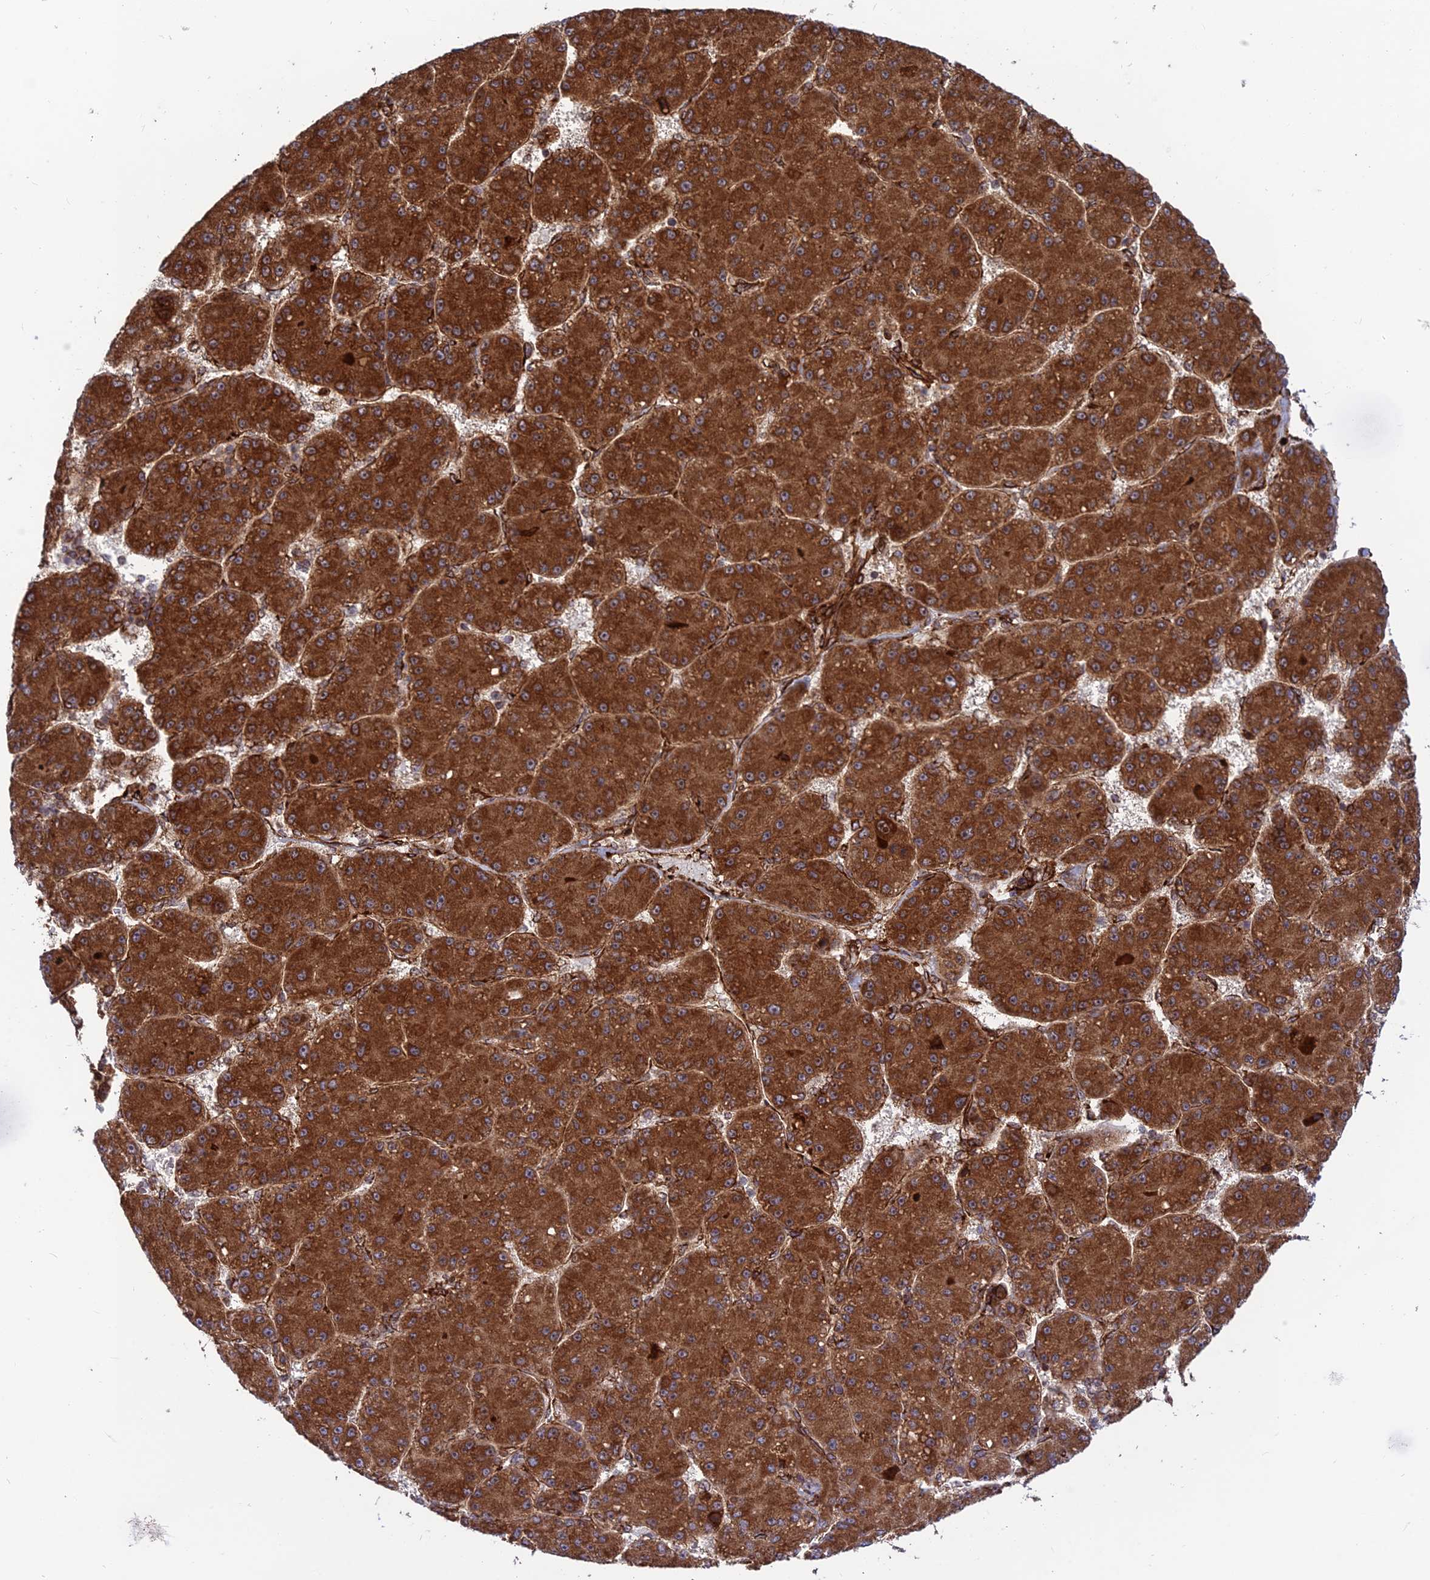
{"staining": {"intensity": "strong", "quantity": ">75%", "location": "cytoplasmic/membranous"}, "tissue": "liver cancer", "cell_type": "Tumor cells", "image_type": "cancer", "snomed": [{"axis": "morphology", "description": "Carcinoma, Hepatocellular, NOS"}, {"axis": "topography", "description": "Liver"}], "caption": "Protein expression analysis of human hepatocellular carcinoma (liver) reveals strong cytoplasmic/membranous expression in approximately >75% of tumor cells.", "gene": "CRTAP", "patient": {"sex": "male", "age": 67}}